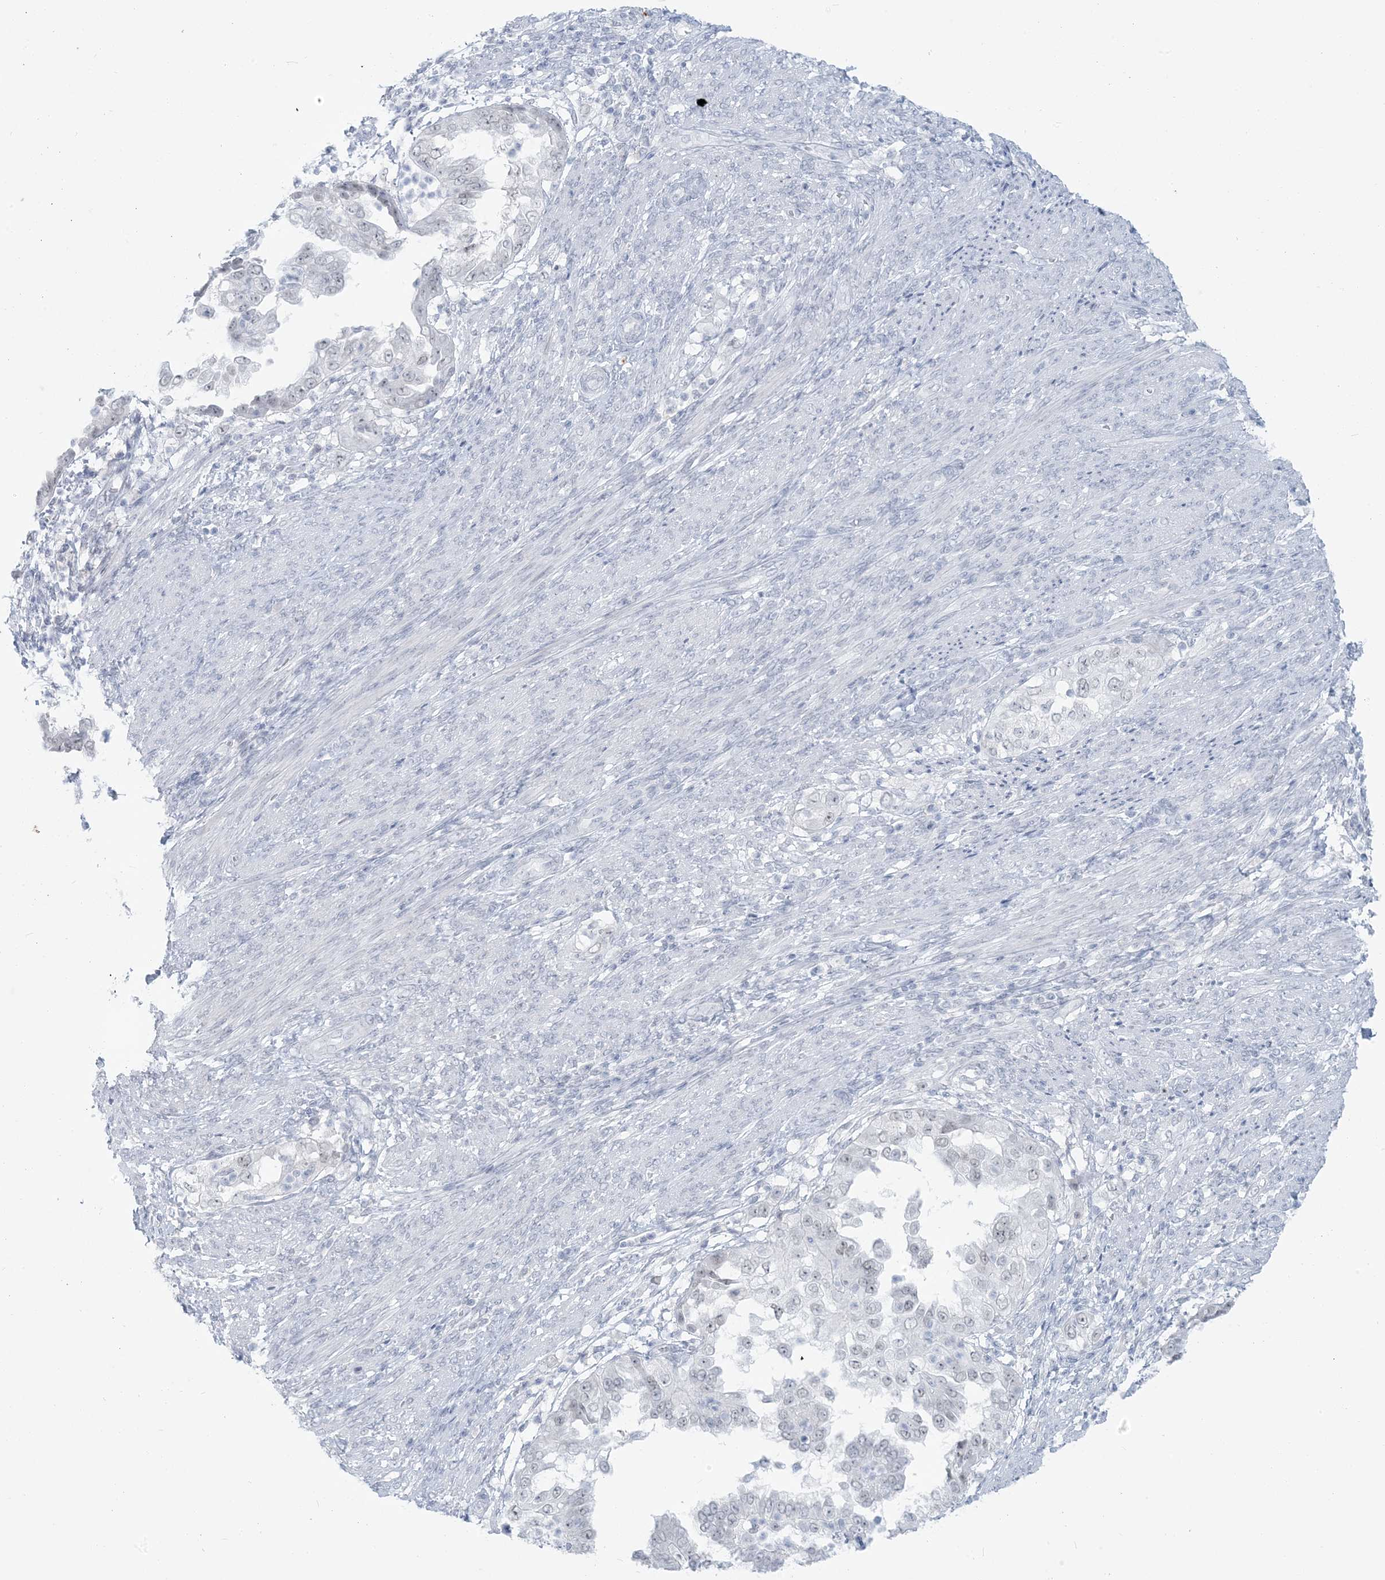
{"staining": {"intensity": "negative", "quantity": "none", "location": "none"}, "tissue": "endometrial cancer", "cell_type": "Tumor cells", "image_type": "cancer", "snomed": [{"axis": "morphology", "description": "Adenocarcinoma, NOS"}, {"axis": "topography", "description": "Endometrium"}], "caption": "Immunohistochemistry micrograph of adenocarcinoma (endometrial) stained for a protein (brown), which exhibits no staining in tumor cells.", "gene": "SCML1", "patient": {"sex": "female", "age": 85}}